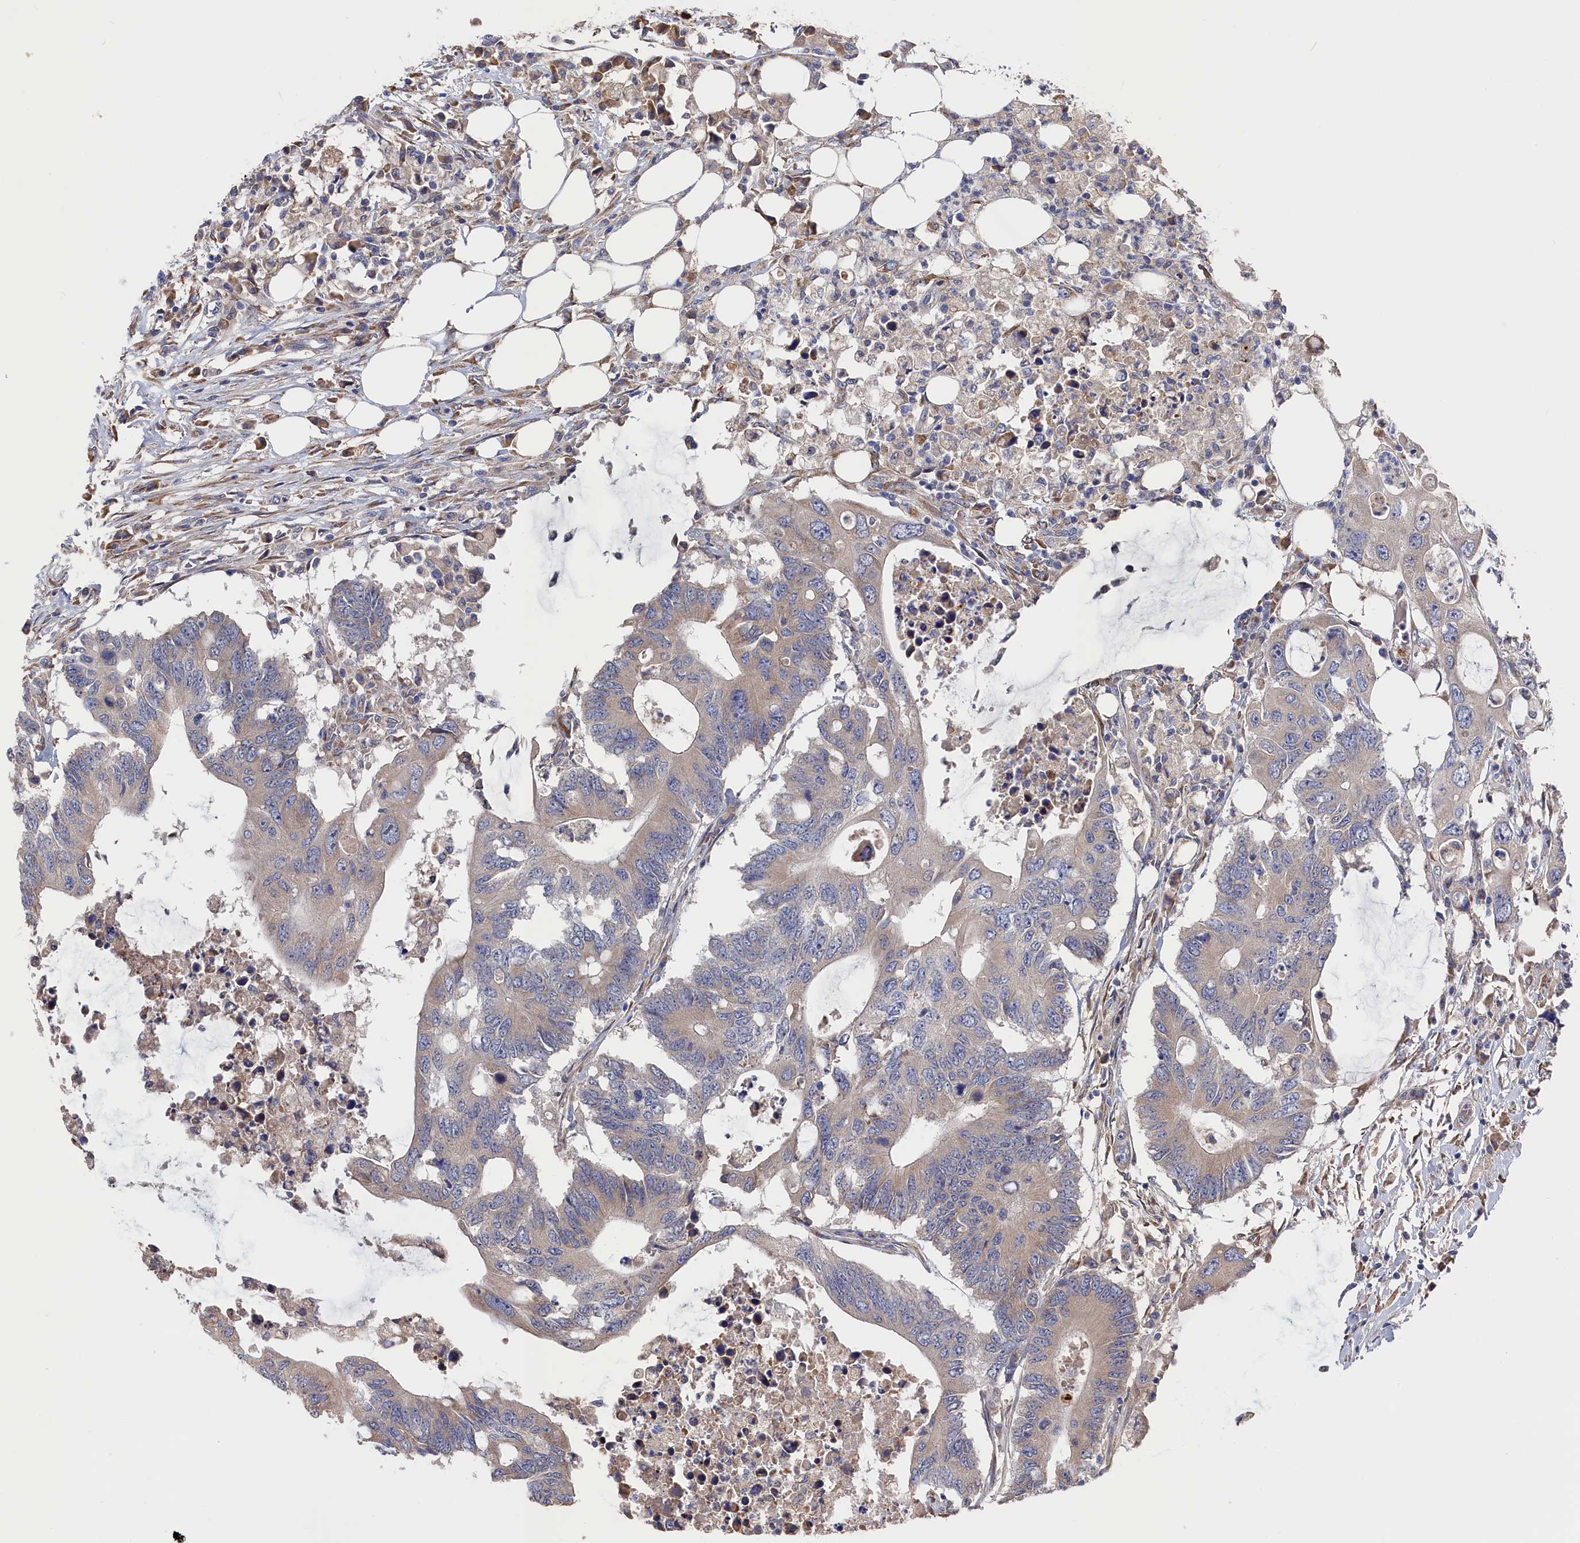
{"staining": {"intensity": "weak", "quantity": "25%-75%", "location": "cytoplasmic/membranous"}, "tissue": "colorectal cancer", "cell_type": "Tumor cells", "image_type": "cancer", "snomed": [{"axis": "morphology", "description": "Adenocarcinoma, NOS"}, {"axis": "topography", "description": "Colon"}], "caption": "Brown immunohistochemical staining in colorectal adenocarcinoma exhibits weak cytoplasmic/membranous expression in approximately 25%-75% of tumor cells. The staining was performed using DAB, with brown indicating positive protein expression. Nuclei are stained blue with hematoxylin.", "gene": "CYB5D2", "patient": {"sex": "male", "age": 71}}